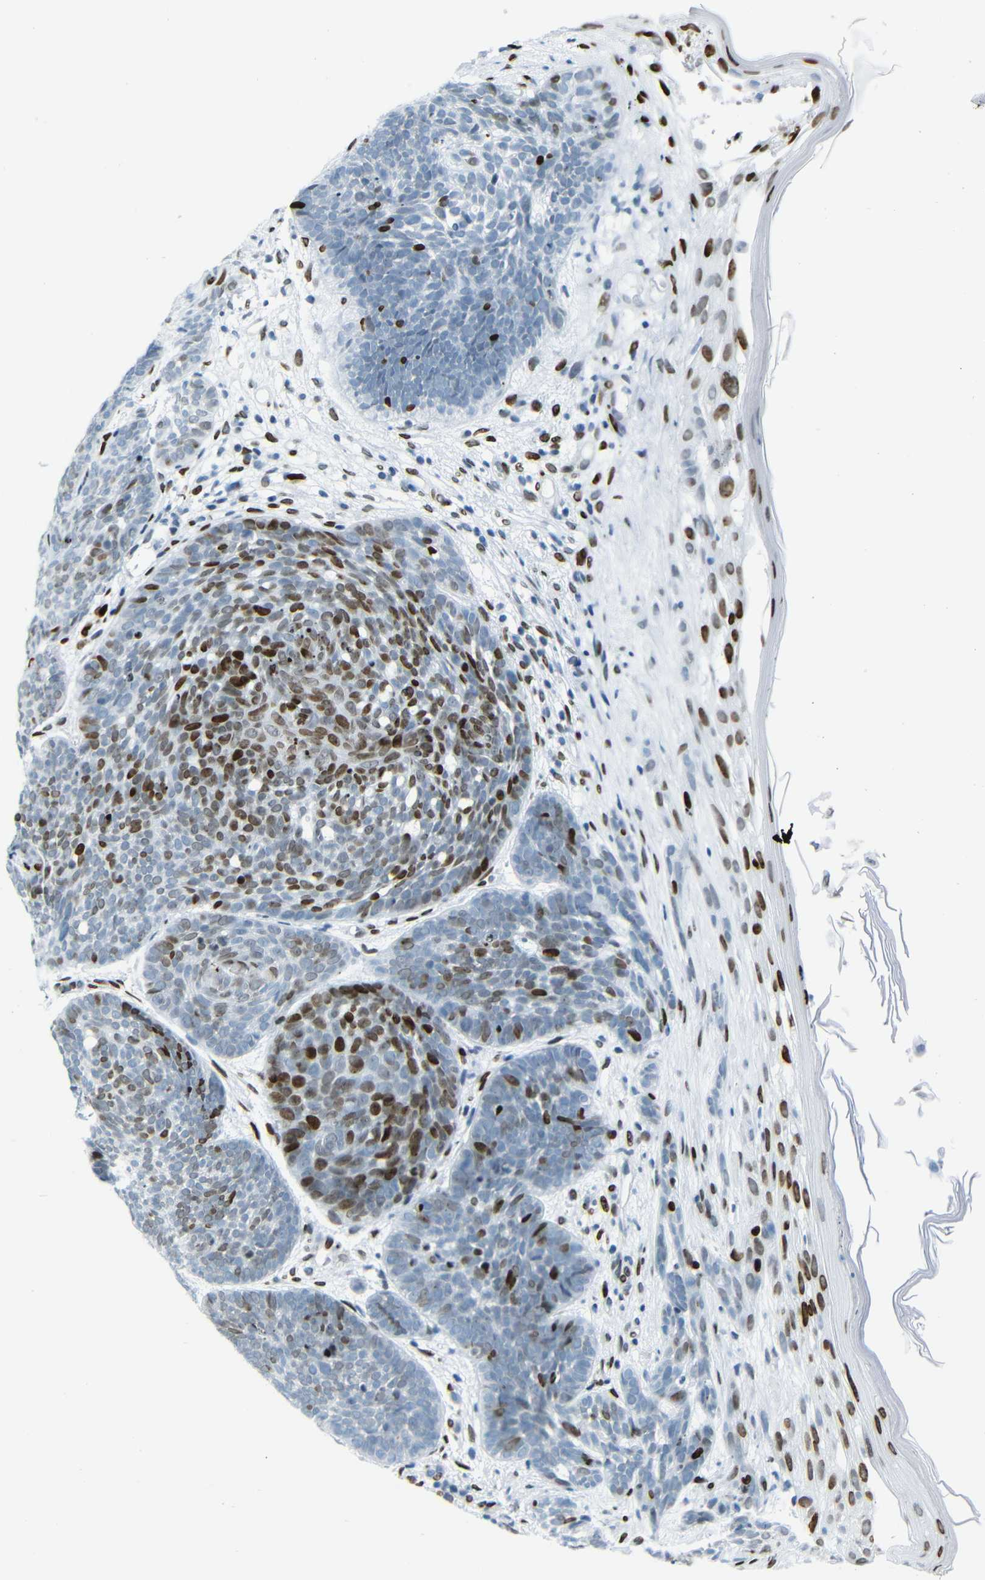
{"staining": {"intensity": "strong", "quantity": ">75%", "location": "nuclear"}, "tissue": "skin cancer", "cell_type": "Tumor cells", "image_type": "cancer", "snomed": [{"axis": "morphology", "description": "Basal cell carcinoma"}, {"axis": "topography", "description": "Skin"}], "caption": "Basal cell carcinoma (skin) stained for a protein (brown) reveals strong nuclear positive positivity in about >75% of tumor cells.", "gene": "NPIPB15", "patient": {"sex": "female", "age": 70}}